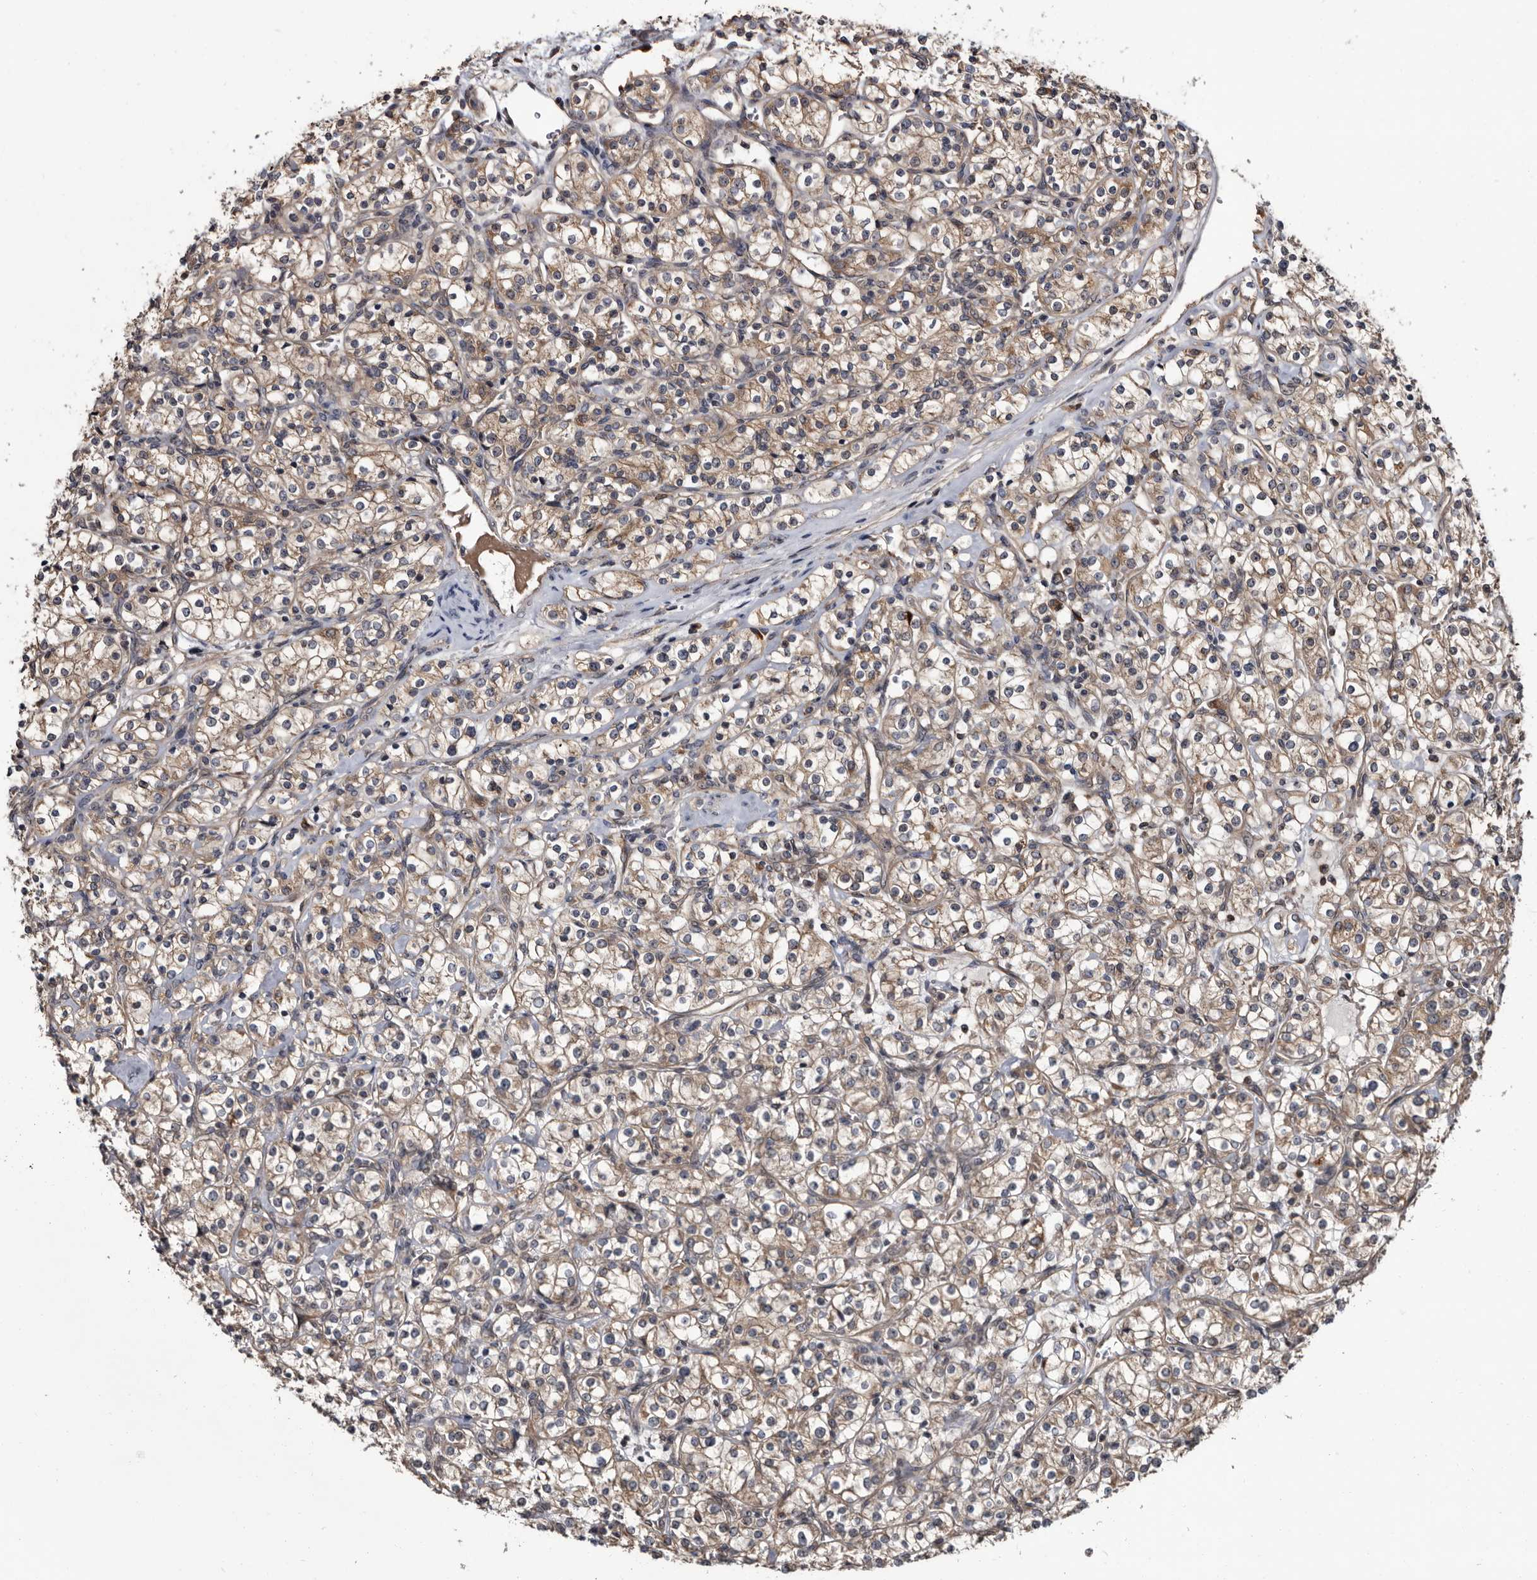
{"staining": {"intensity": "moderate", "quantity": ">75%", "location": "cytoplasmic/membranous"}, "tissue": "renal cancer", "cell_type": "Tumor cells", "image_type": "cancer", "snomed": [{"axis": "morphology", "description": "Adenocarcinoma, NOS"}, {"axis": "topography", "description": "Kidney"}], "caption": "Tumor cells display moderate cytoplasmic/membranous expression in approximately >75% of cells in renal adenocarcinoma.", "gene": "TTI2", "patient": {"sex": "male", "age": 77}}